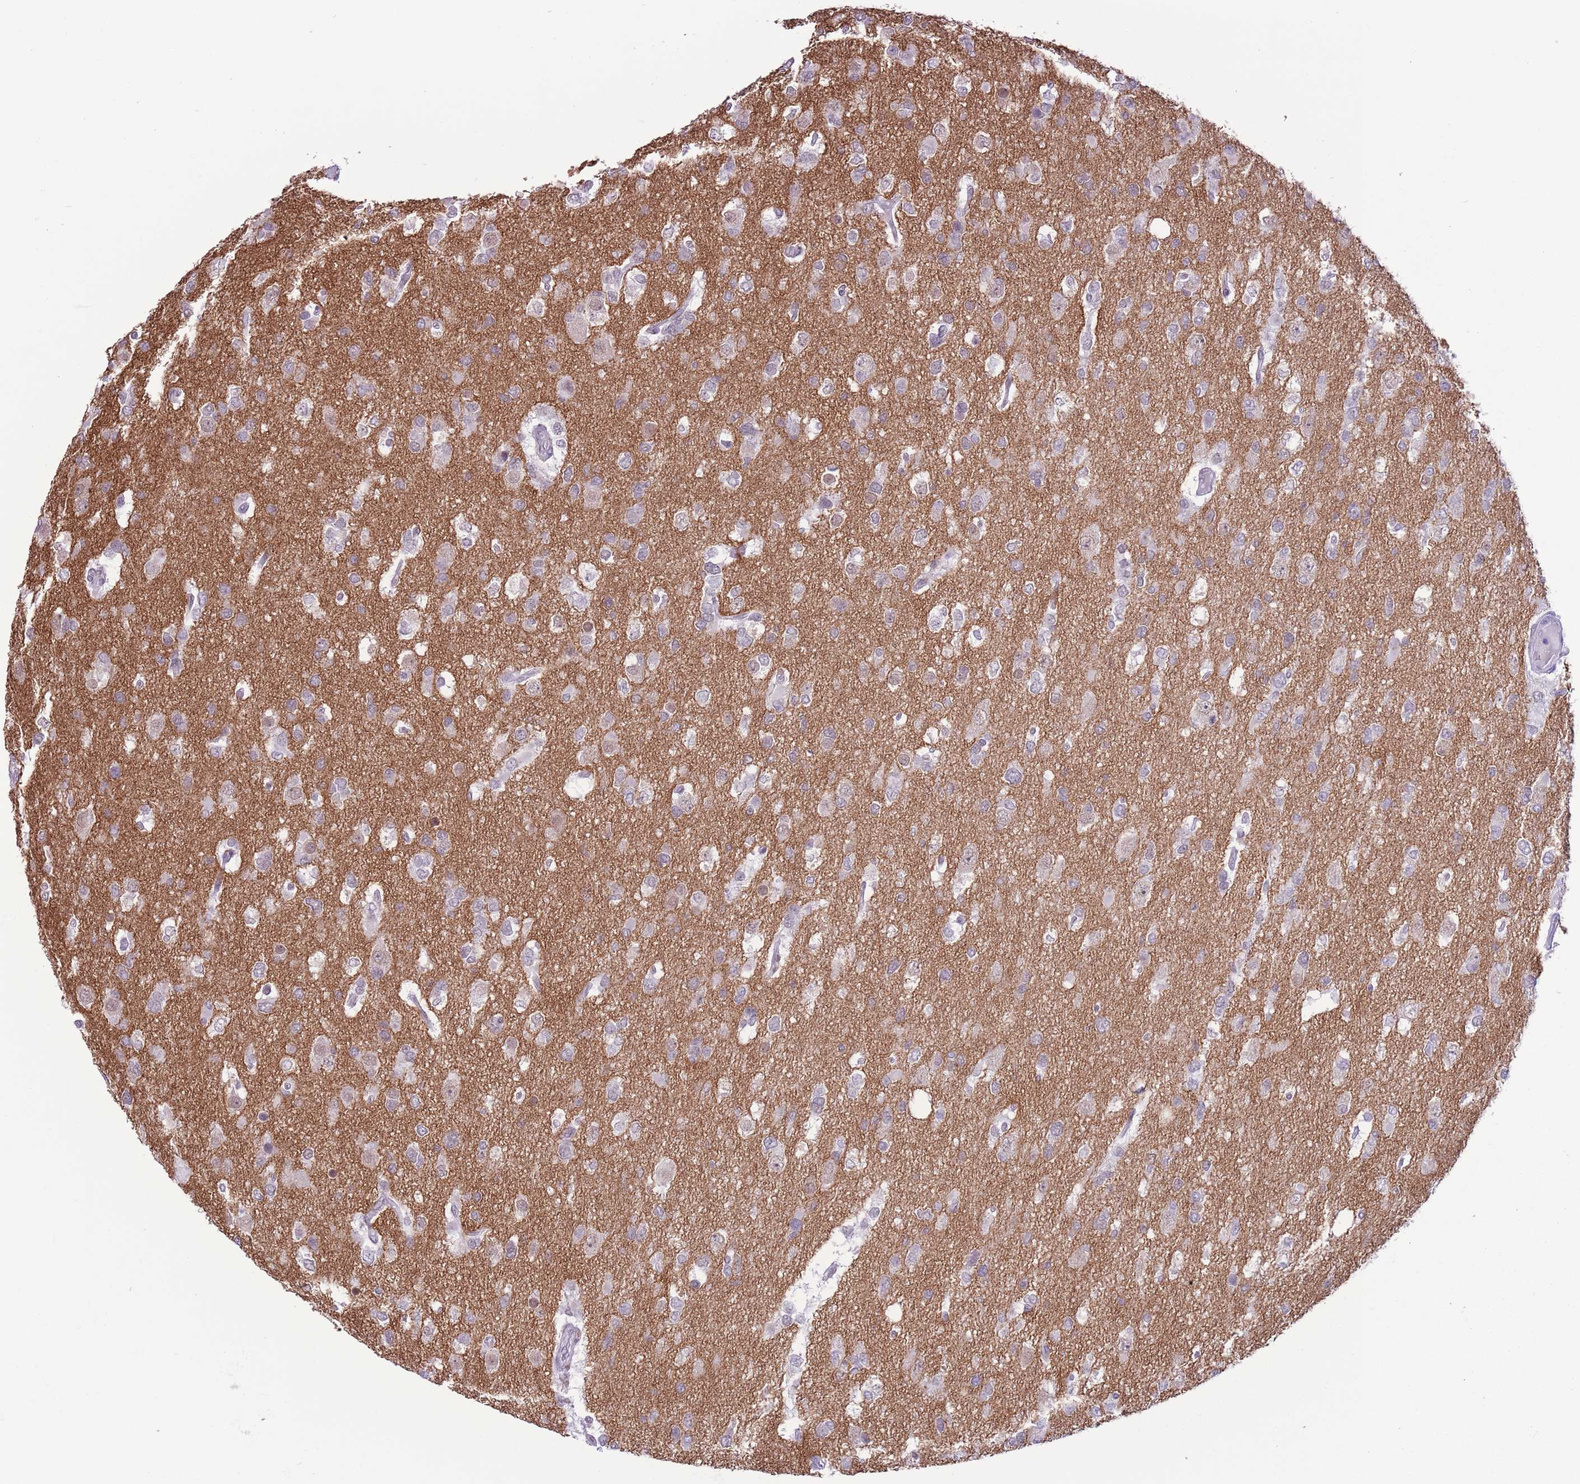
{"staining": {"intensity": "negative", "quantity": "none", "location": "none"}, "tissue": "glioma", "cell_type": "Tumor cells", "image_type": "cancer", "snomed": [{"axis": "morphology", "description": "Glioma, malignant, High grade"}, {"axis": "topography", "description": "Brain"}], "caption": "This image is of malignant glioma (high-grade) stained with immunohistochemistry (IHC) to label a protein in brown with the nuclei are counter-stained blue. There is no staining in tumor cells.", "gene": "ZNF576", "patient": {"sex": "male", "age": 53}}